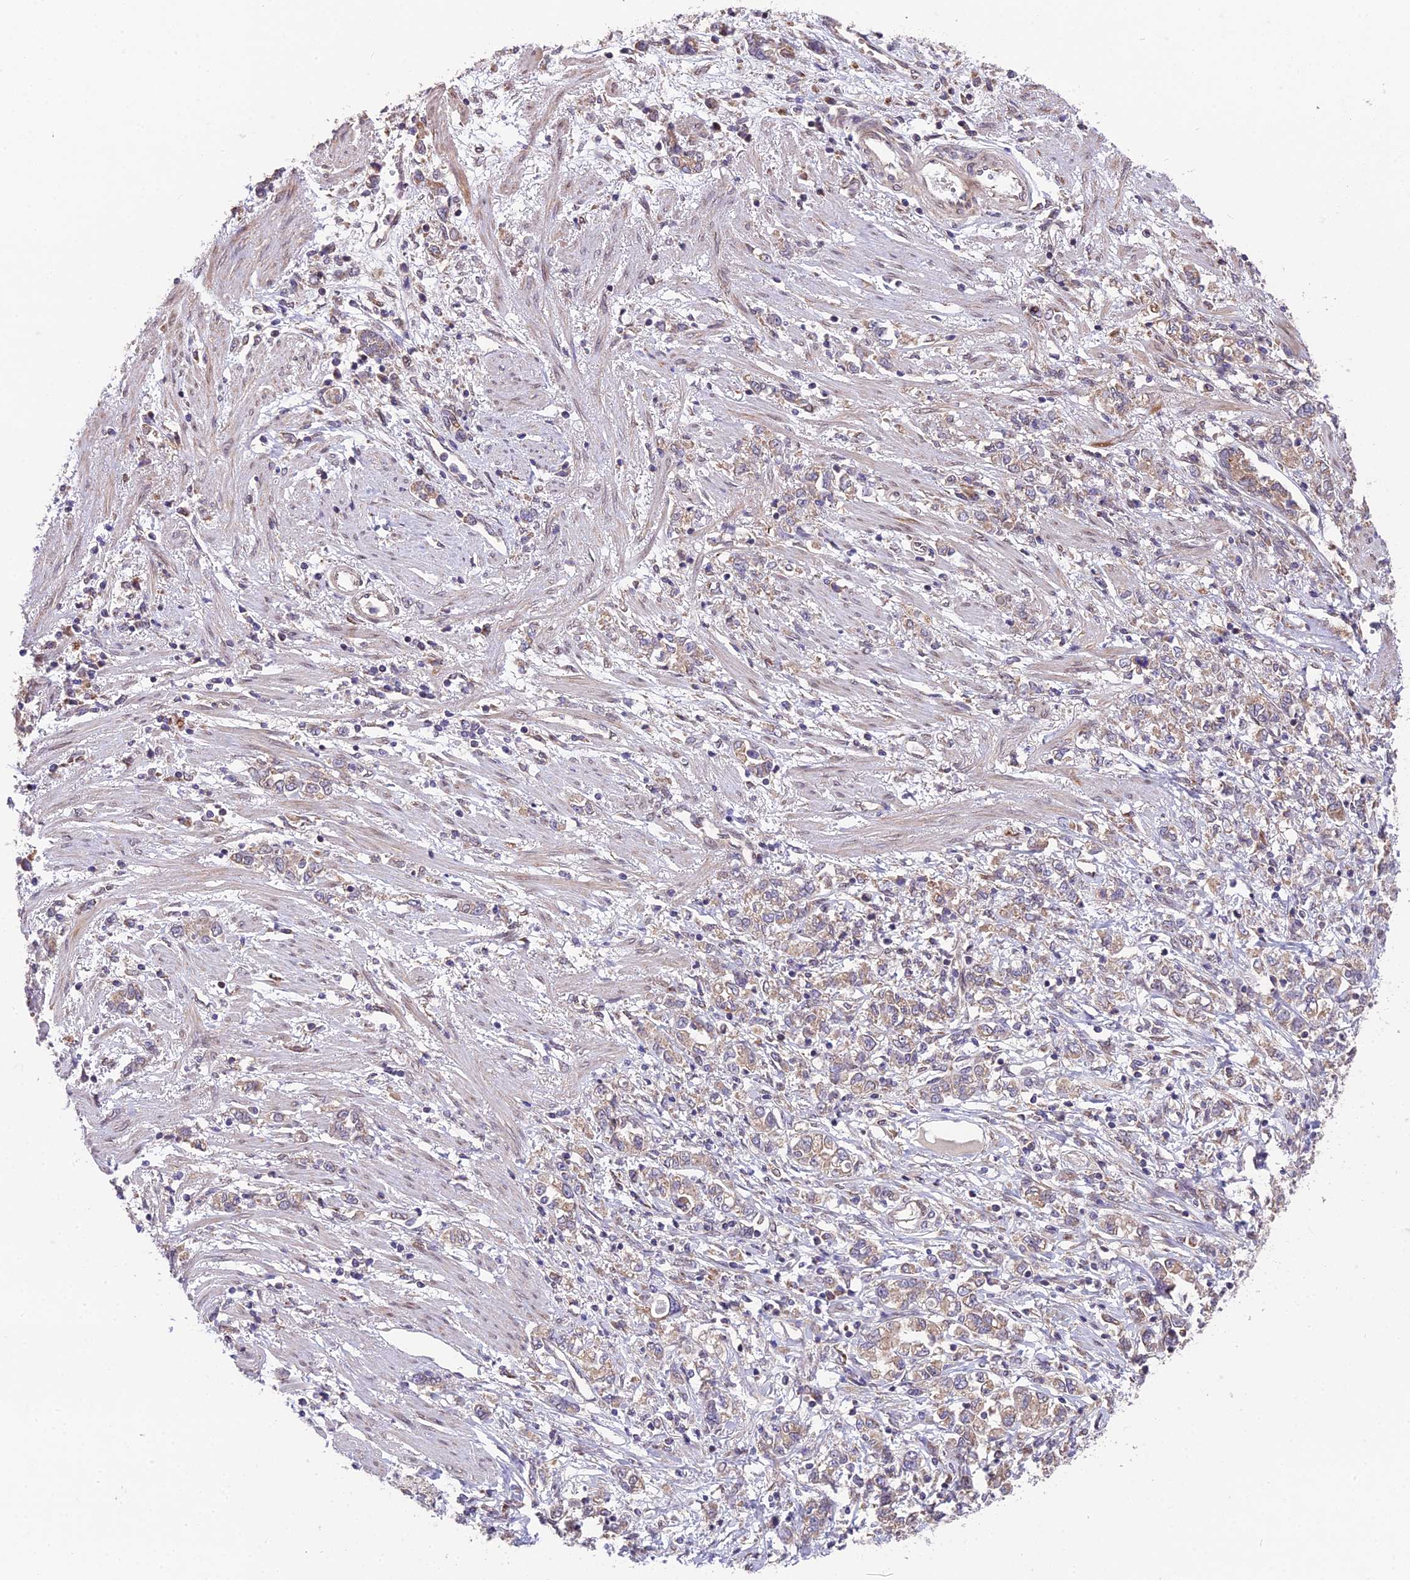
{"staining": {"intensity": "weak", "quantity": ">75%", "location": "cytoplasmic/membranous"}, "tissue": "stomach cancer", "cell_type": "Tumor cells", "image_type": "cancer", "snomed": [{"axis": "morphology", "description": "Adenocarcinoma, NOS"}, {"axis": "topography", "description": "Stomach"}], "caption": "Tumor cells exhibit weak cytoplasmic/membranous expression in approximately >75% of cells in adenocarcinoma (stomach). (DAB (3,3'-diaminobenzidine) IHC, brown staining for protein, blue staining for nuclei).", "gene": "CYP2R1", "patient": {"sex": "female", "age": 76}}